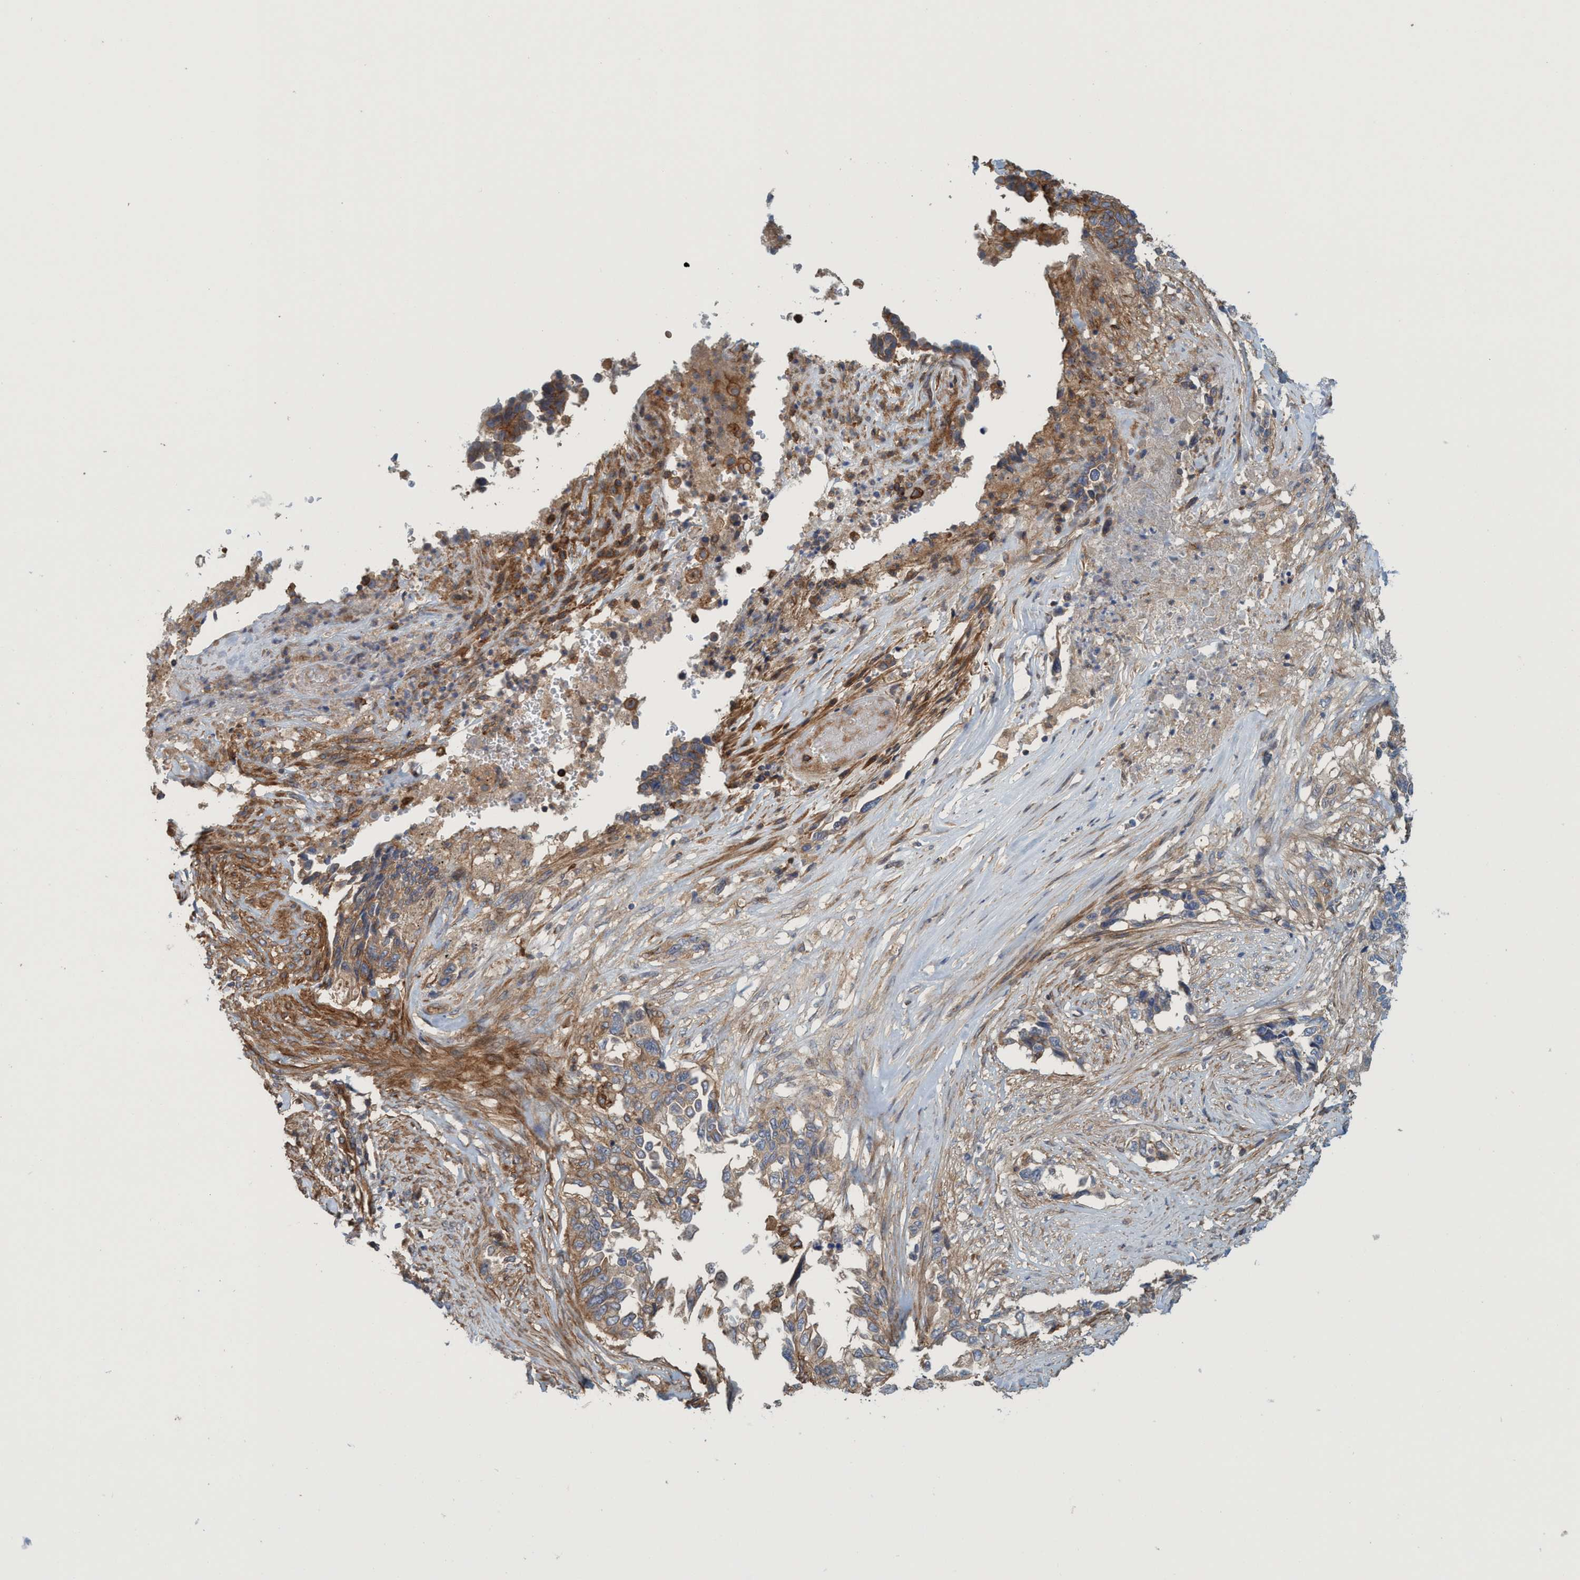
{"staining": {"intensity": "moderate", "quantity": ">75%", "location": "cytoplasmic/membranous"}, "tissue": "lung cancer", "cell_type": "Tumor cells", "image_type": "cancer", "snomed": [{"axis": "morphology", "description": "Adenocarcinoma, NOS"}, {"axis": "topography", "description": "Lung"}], "caption": "This photomicrograph displays immunohistochemistry (IHC) staining of adenocarcinoma (lung), with medium moderate cytoplasmic/membranous positivity in about >75% of tumor cells.", "gene": "SPECC1", "patient": {"sex": "female", "age": 51}}